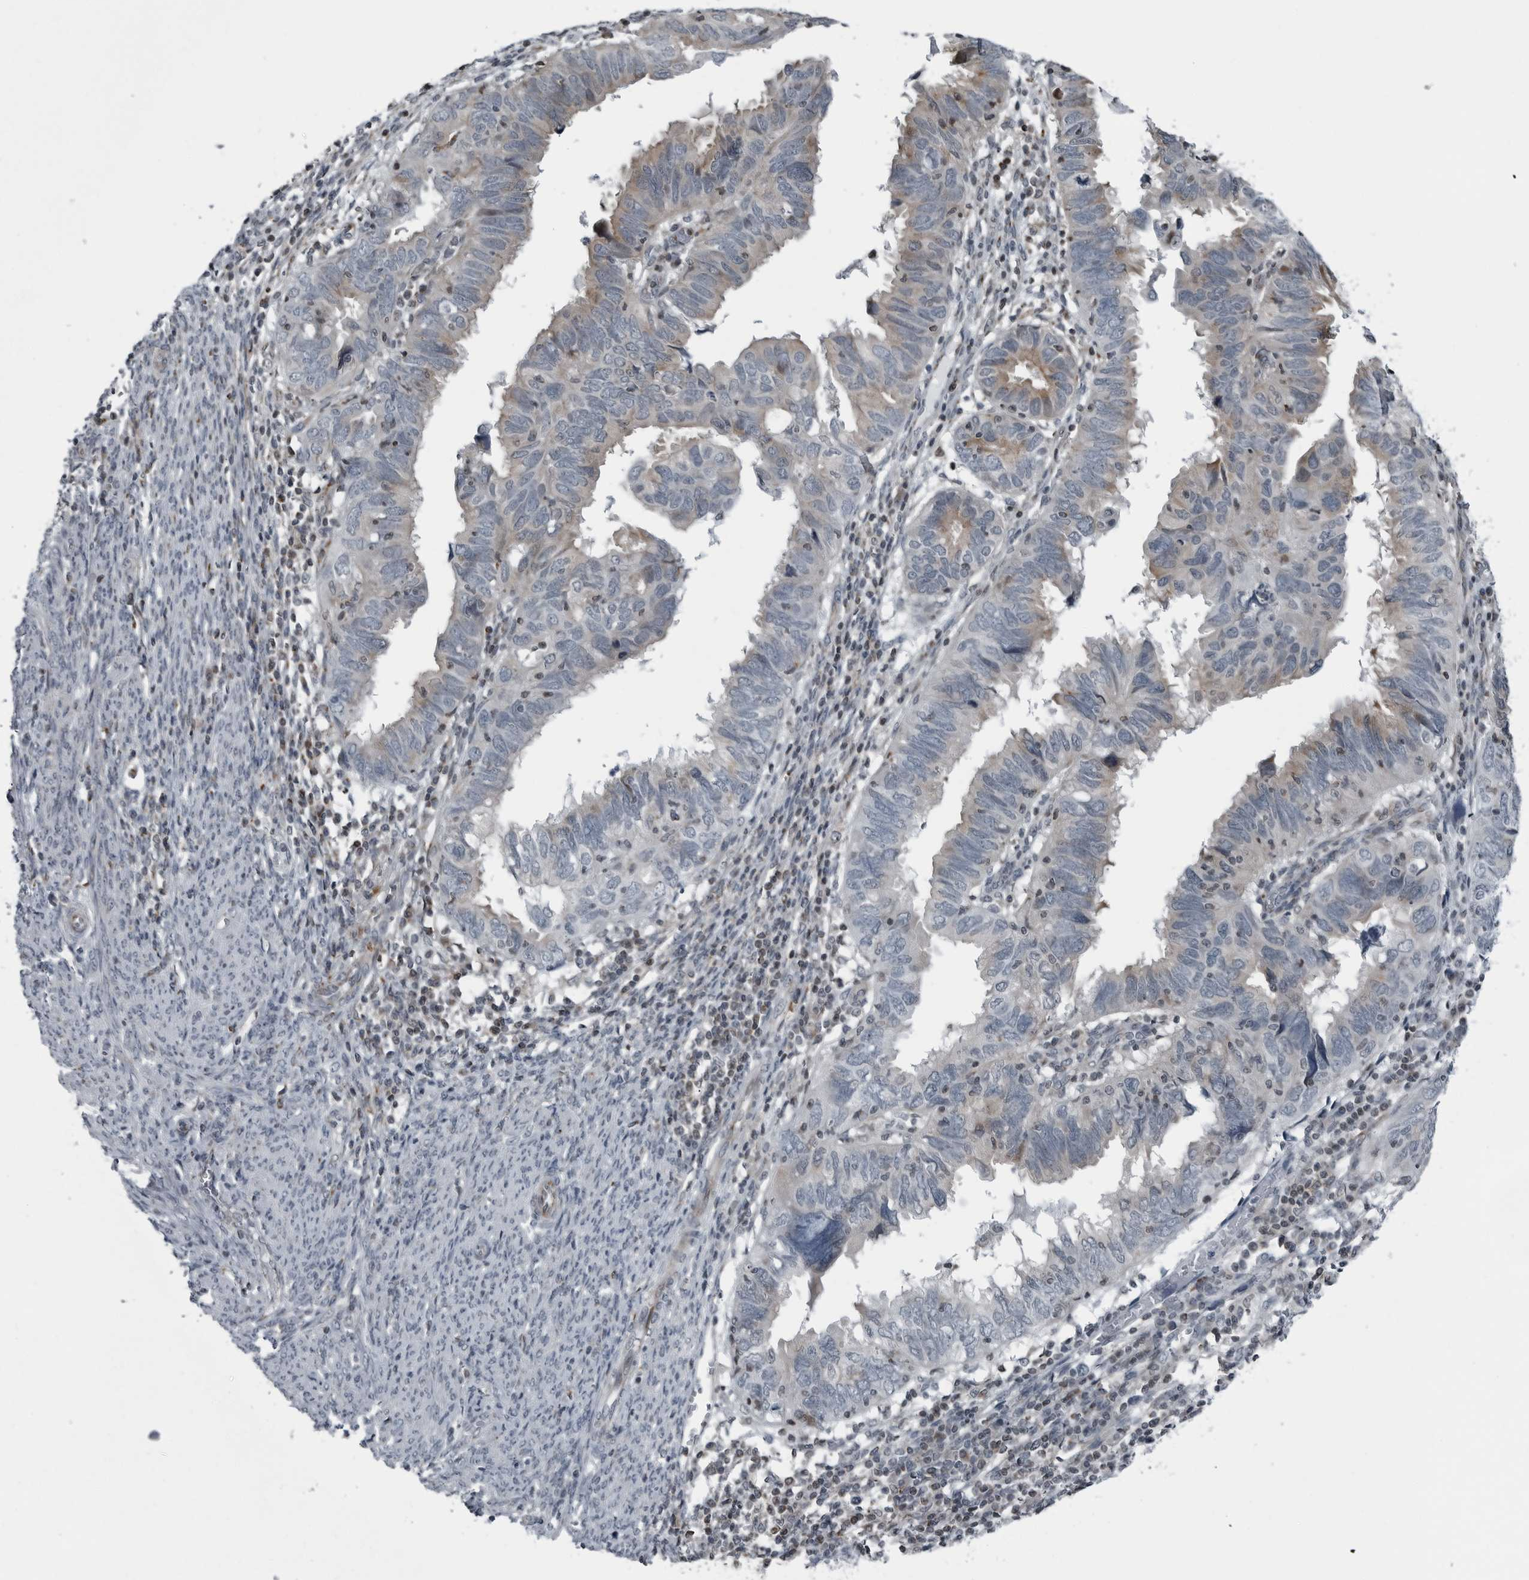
{"staining": {"intensity": "weak", "quantity": "<25%", "location": "cytoplasmic/membranous"}, "tissue": "endometrial cancer", "cell_type": "Tumor cells", "image_type": "cancer", "snomed": [{"axis": "morphology", "description": "Adenocarcinoma, NOS"}, {"axis": "topography", "description": "Uterus"}], "caption": "Tumor cells show no significant expression in endometrial cancer.", "gene": "GAK", "patient": {"sex": "female", "age": 77}}